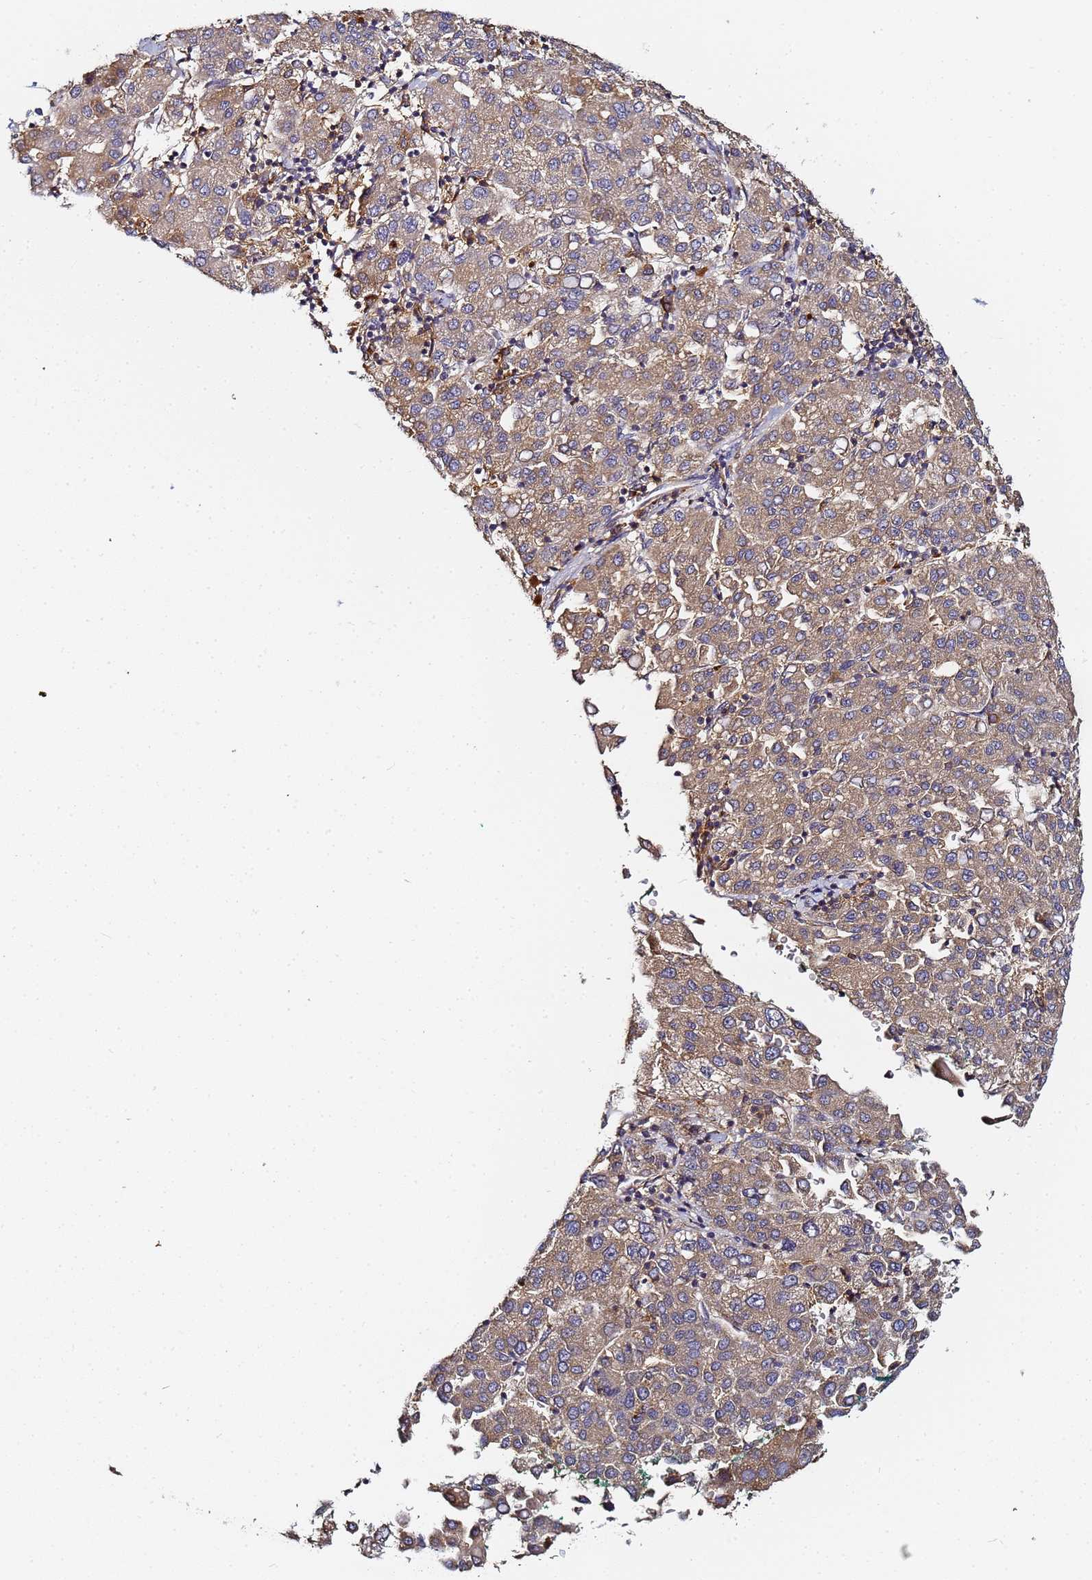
{"staining": {"intensity": "weak", "quantity": "25%-75%", "location": "cytoplasmic/membranous"}, "tissue": "liver cancer", "cell_type": "Tumor cells", "image_type": "cancer", "snomed": [{"axis": "morphology", "description": "Carcinoma, Hepatocellular, NOS"}, {"axis": "topography", "description": "Liver"}], "caption": "Hepatocellular carcinoma (liver) stained with a brown dye shows weak cytoplasmic/membranous positive positivity in about 25%-75% of tumor cells.", "gene": "LRRC69", "patient": {"sex": "male", "age": 65}}